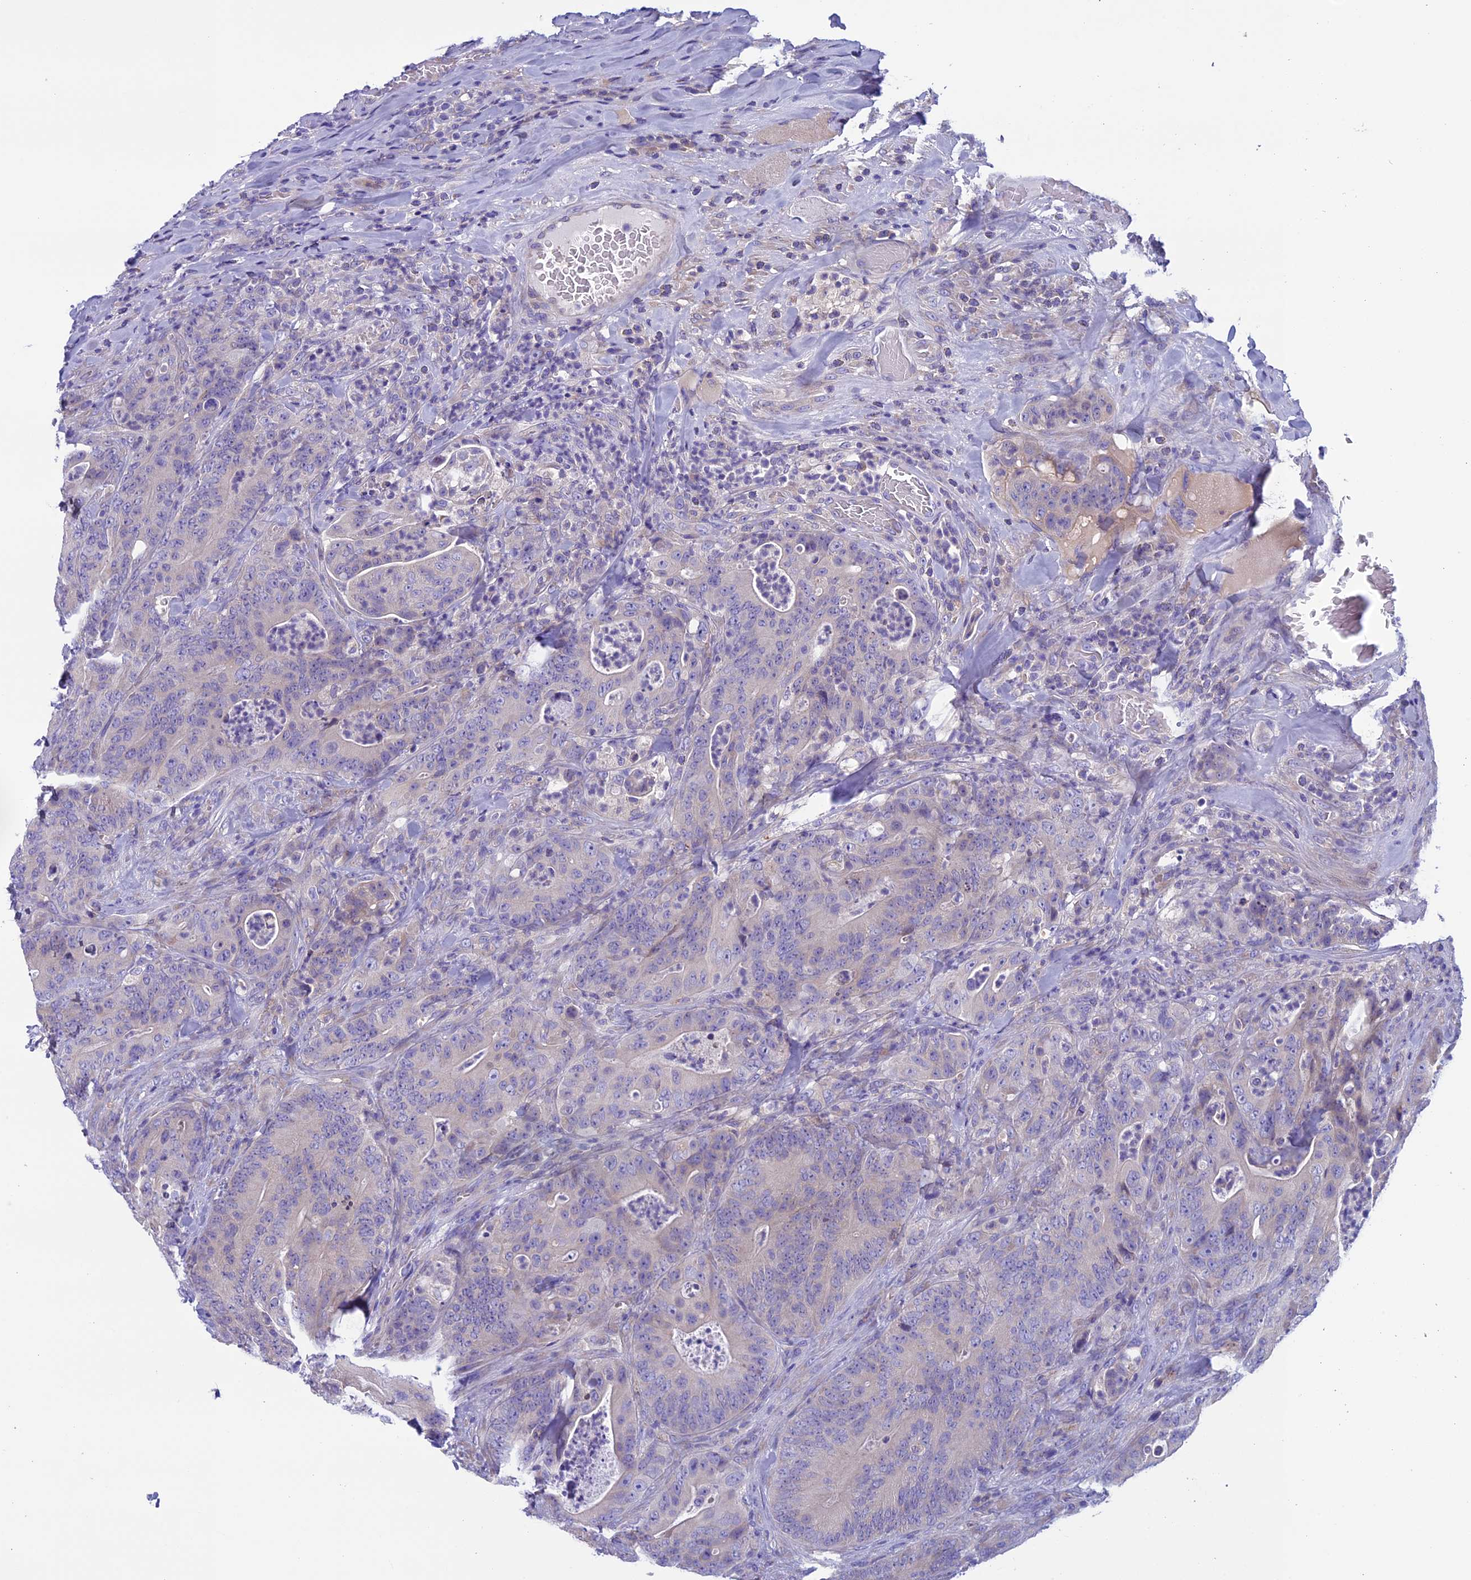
{"staining": {"intensity": "negative", "quantity": "none", "location": "none"}, "tissue": "colorectal cancer", "cell_type": "Tumor cells", "image_type": "cancer", "snomed": [{"axis": "morphology", "description": "Normal tissue, NOS"}, {"axis": "topography", "description": "Colon"}], "caption": "Colorectal cancer was stained to show a protein in brown. There is no significant staining in tumor cells. (Immunohistochemistry, brightfield microscopy, high magnification).", "gene": "DCTN5", "patient": {"sex": "female", "age": 82}}